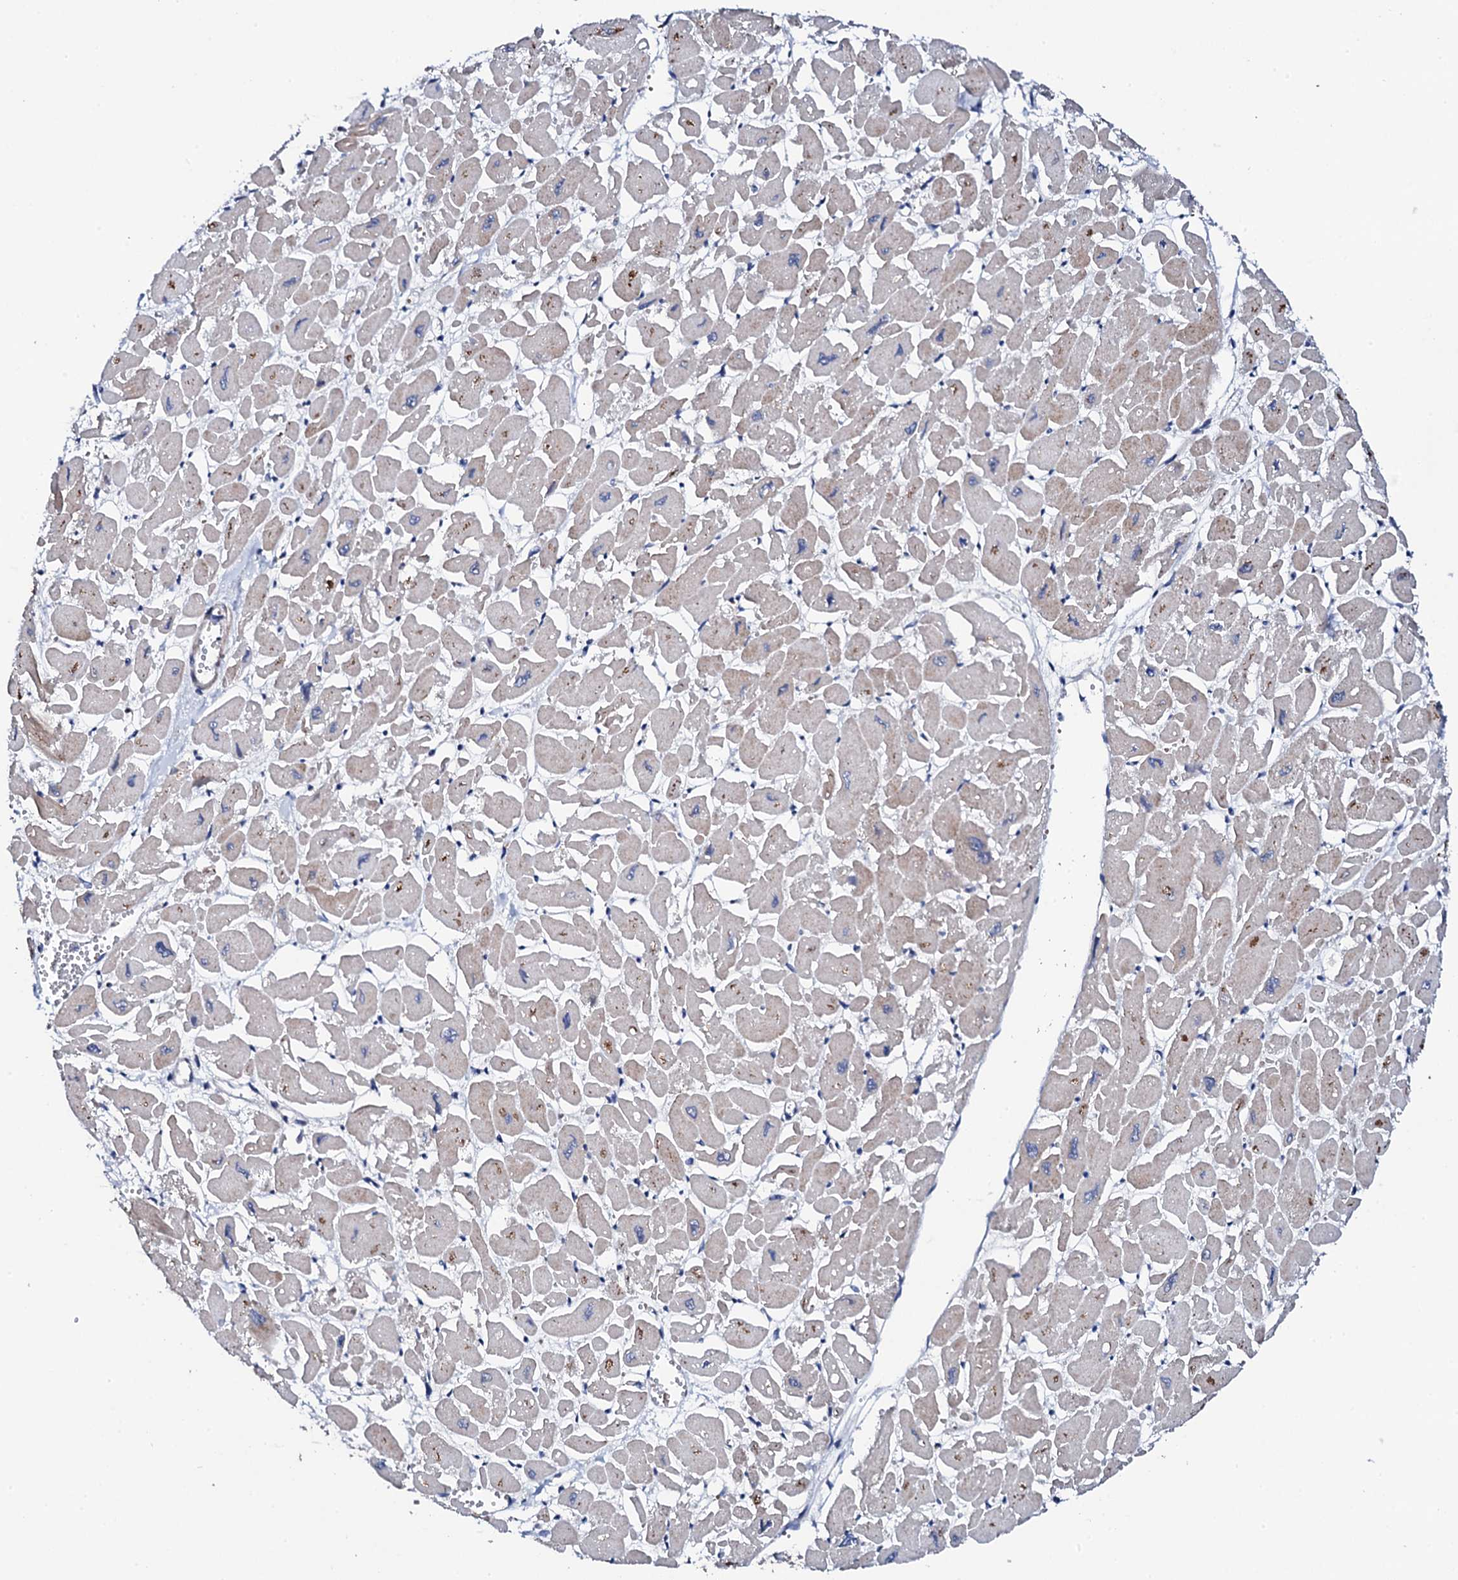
{"staining": {"intensity": "moderate", "quantity": "25%-75%", "location": "cytoplasmic/membranous"}, "tissue": "heart muscle", "cell_type": "Cardiomyocytes", "image_type": "normal", "snomed": [{"axis": "morphology", "description": "Normal tissue, NOS"}, {"axis": "topography", "description": "Heart"}], "caption": "Immunohistochemical staining of normal heart muscle demonstrates medium levels of moderate cytoplasmic/membranous positivity in approximately 25%-75% of cardiomyocytes.", "gene": "COG4", "patient": {"sex": "male", "age": 54}}